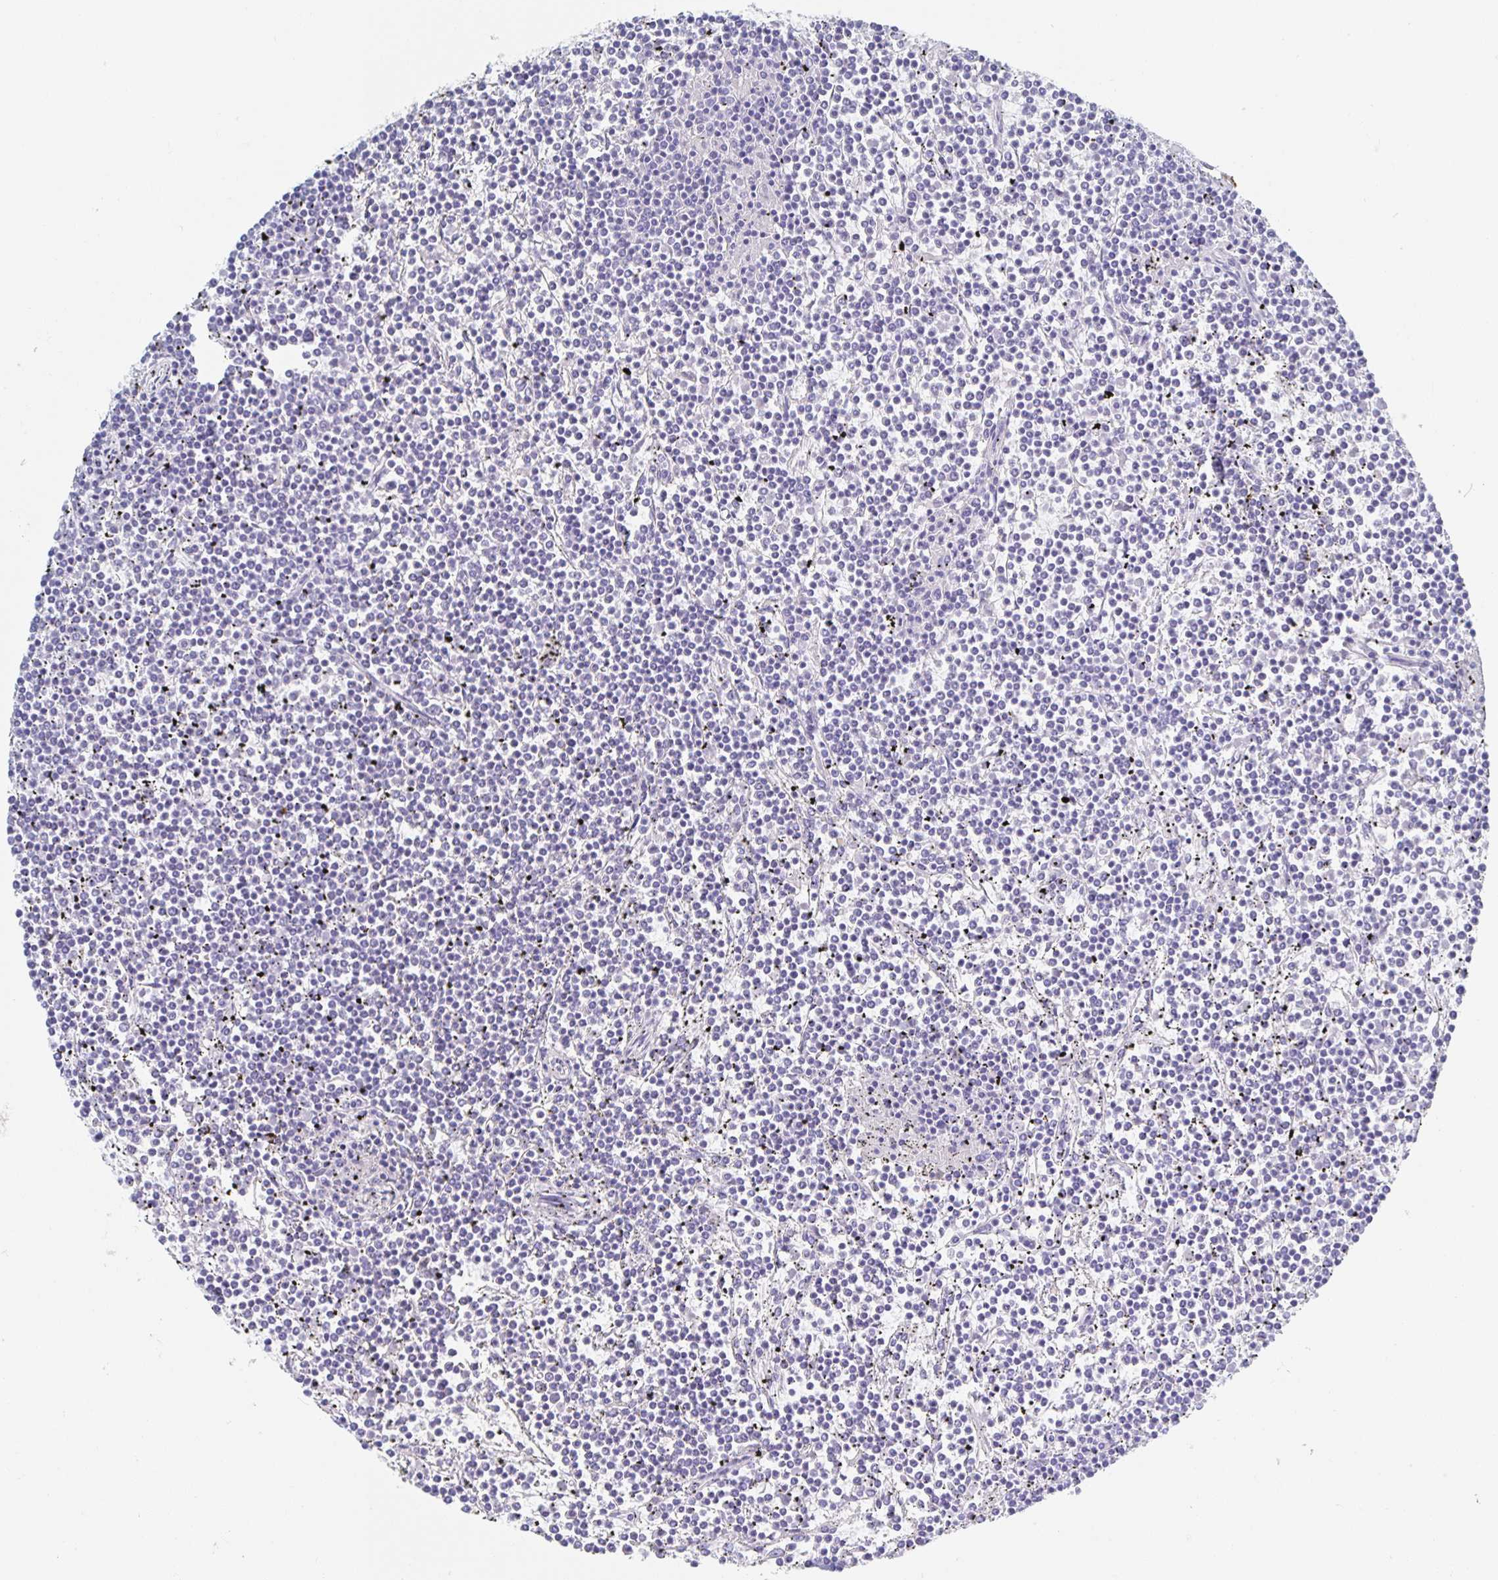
{"staining": {"intensity": "negative", "quantity": "none", "location": "none"}, "tissue": "lymphoma", "cell_type": "Tumor cells", "image_type": "cancer", "snomed": [{"axis": "morphology", "description": "Malignant lymphoma, non-Hodgkin's type, Low grade"}, {"axis": "topography", "description": "Spleen"}], "caption": "Tumor cells are negative for brown protein staining in malignant lymphoma, non-Hodgkin's type (low-grade).", "gene": "DMBT1", "patient": {"sex": "female", "age": 19}}